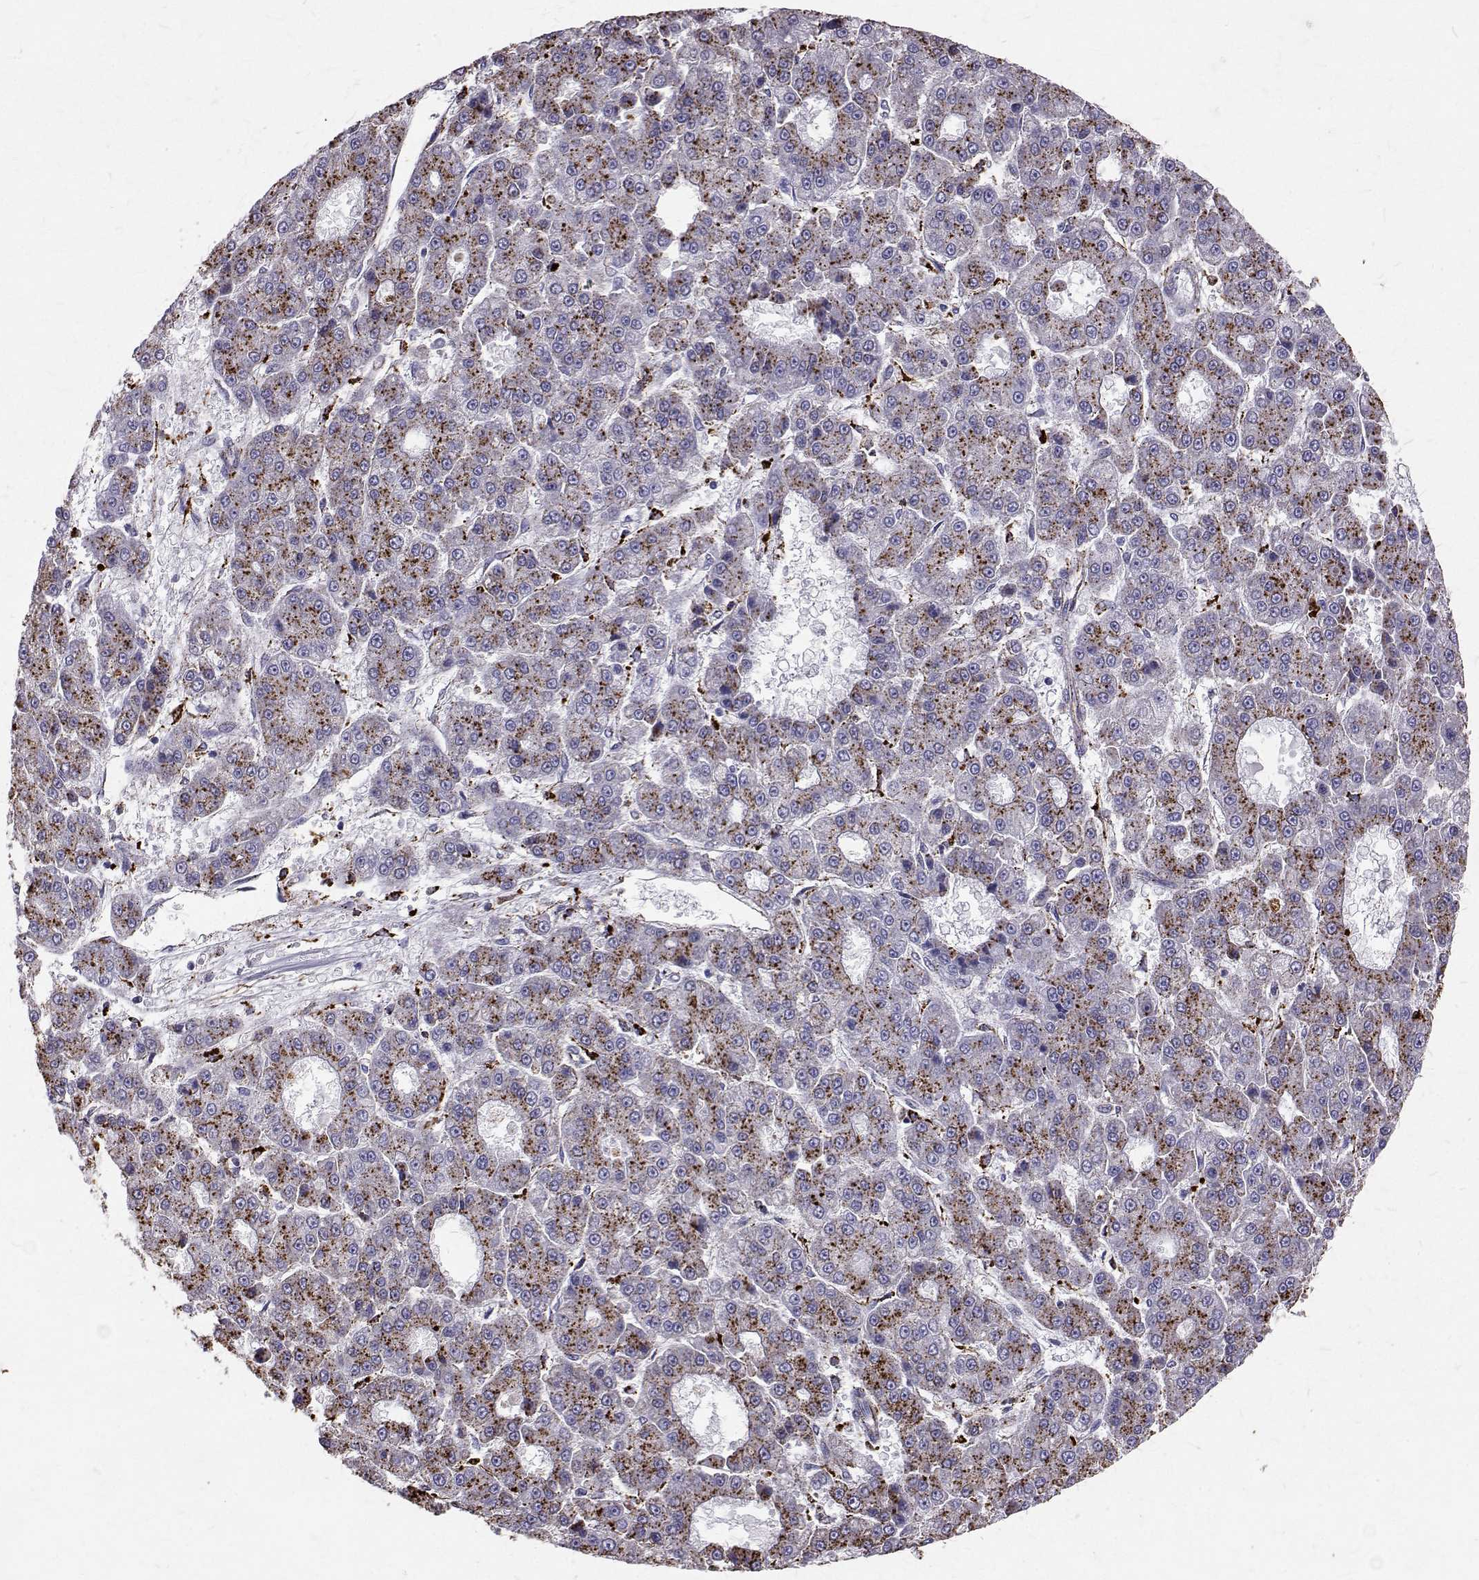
{"staining": {"intensity": "moderate", "quantity": "25%-75%", "location": "cytoplasmic/membranous"}, "tissue": "liver cancer", "cell_type": "Tumor cells", "image_type": "cancer", "snomed": [{"axis": "morphology", "description": "Carcinoma, Hepatocellular, NOS"}, {"axis": "topography", "description": "Liver"}], "caption": "Brown immunohistochemical staining in human liver cancer (hepatocellular carcinoma) reveals moderate cytoplasmic/membranous positivity in approximately 25%-75% of tumor cells. (DAB (3,3'-diaminobenzidine) IHC with brightfield microscopy, high magnification).", "gene": "TPP1", "patient": {"sex": "male", "age": 70}}